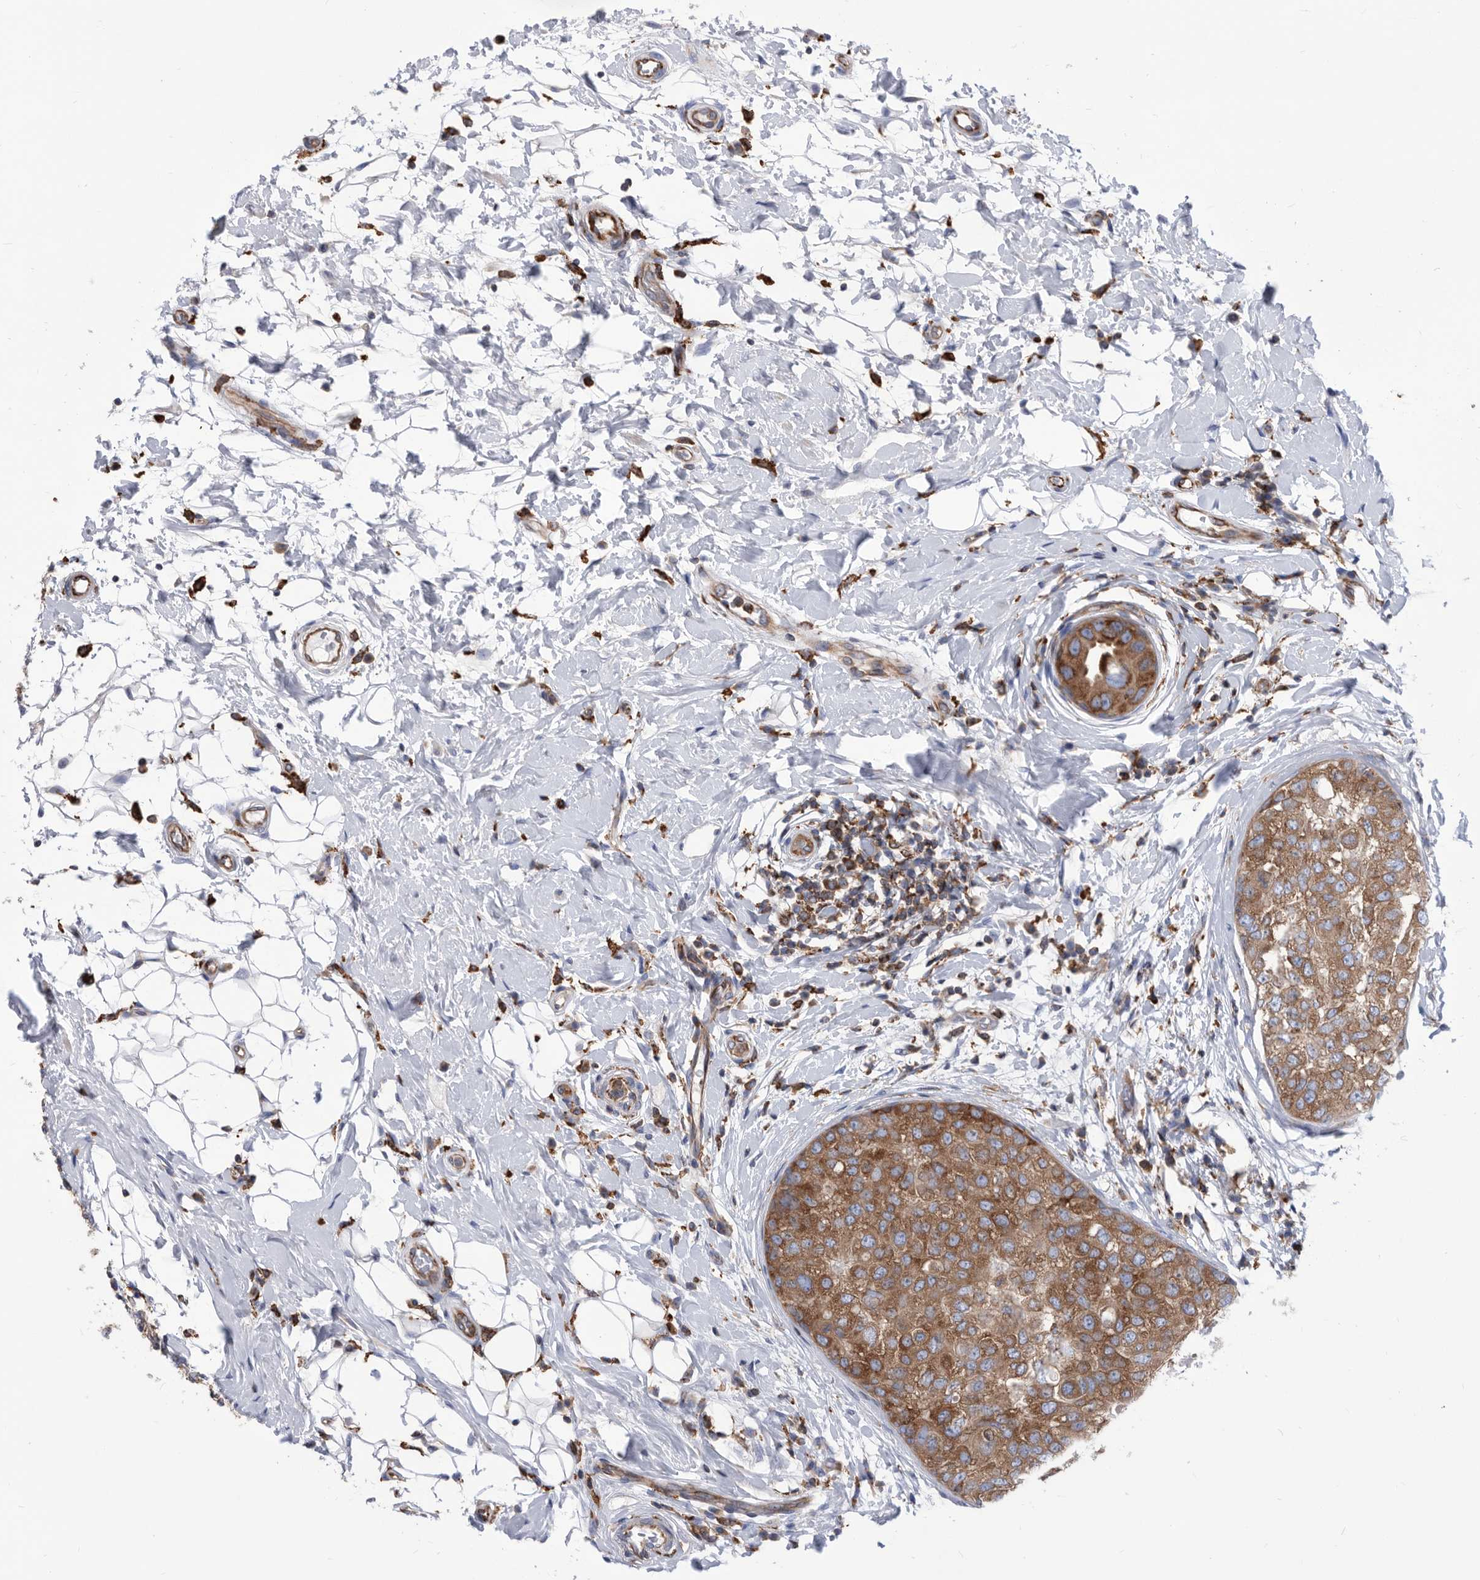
{"staining": {"intensity": "moderate", "quantity": ">75%", "location": "cytoplasmic/membranous"}, "tissue": "breast cancer", "cell_type": "Tumor cells", "image_type": "cancer", "snomed": [{"axis": "morphology", "description": "Duct carcinoma"}, {"axis": "topography", "description": "Breast"}], "caption": "Immunohistochemistry image of human breast cancer (infiltrating ductal carcinoma) stained for a protein (brown), which demonstrates medium levels of moderate cytoplasmic/membranous positivity in about >75% of tumor cells.", "gene": "SMG7", "patient": {"sex": "female", "age": 27}}